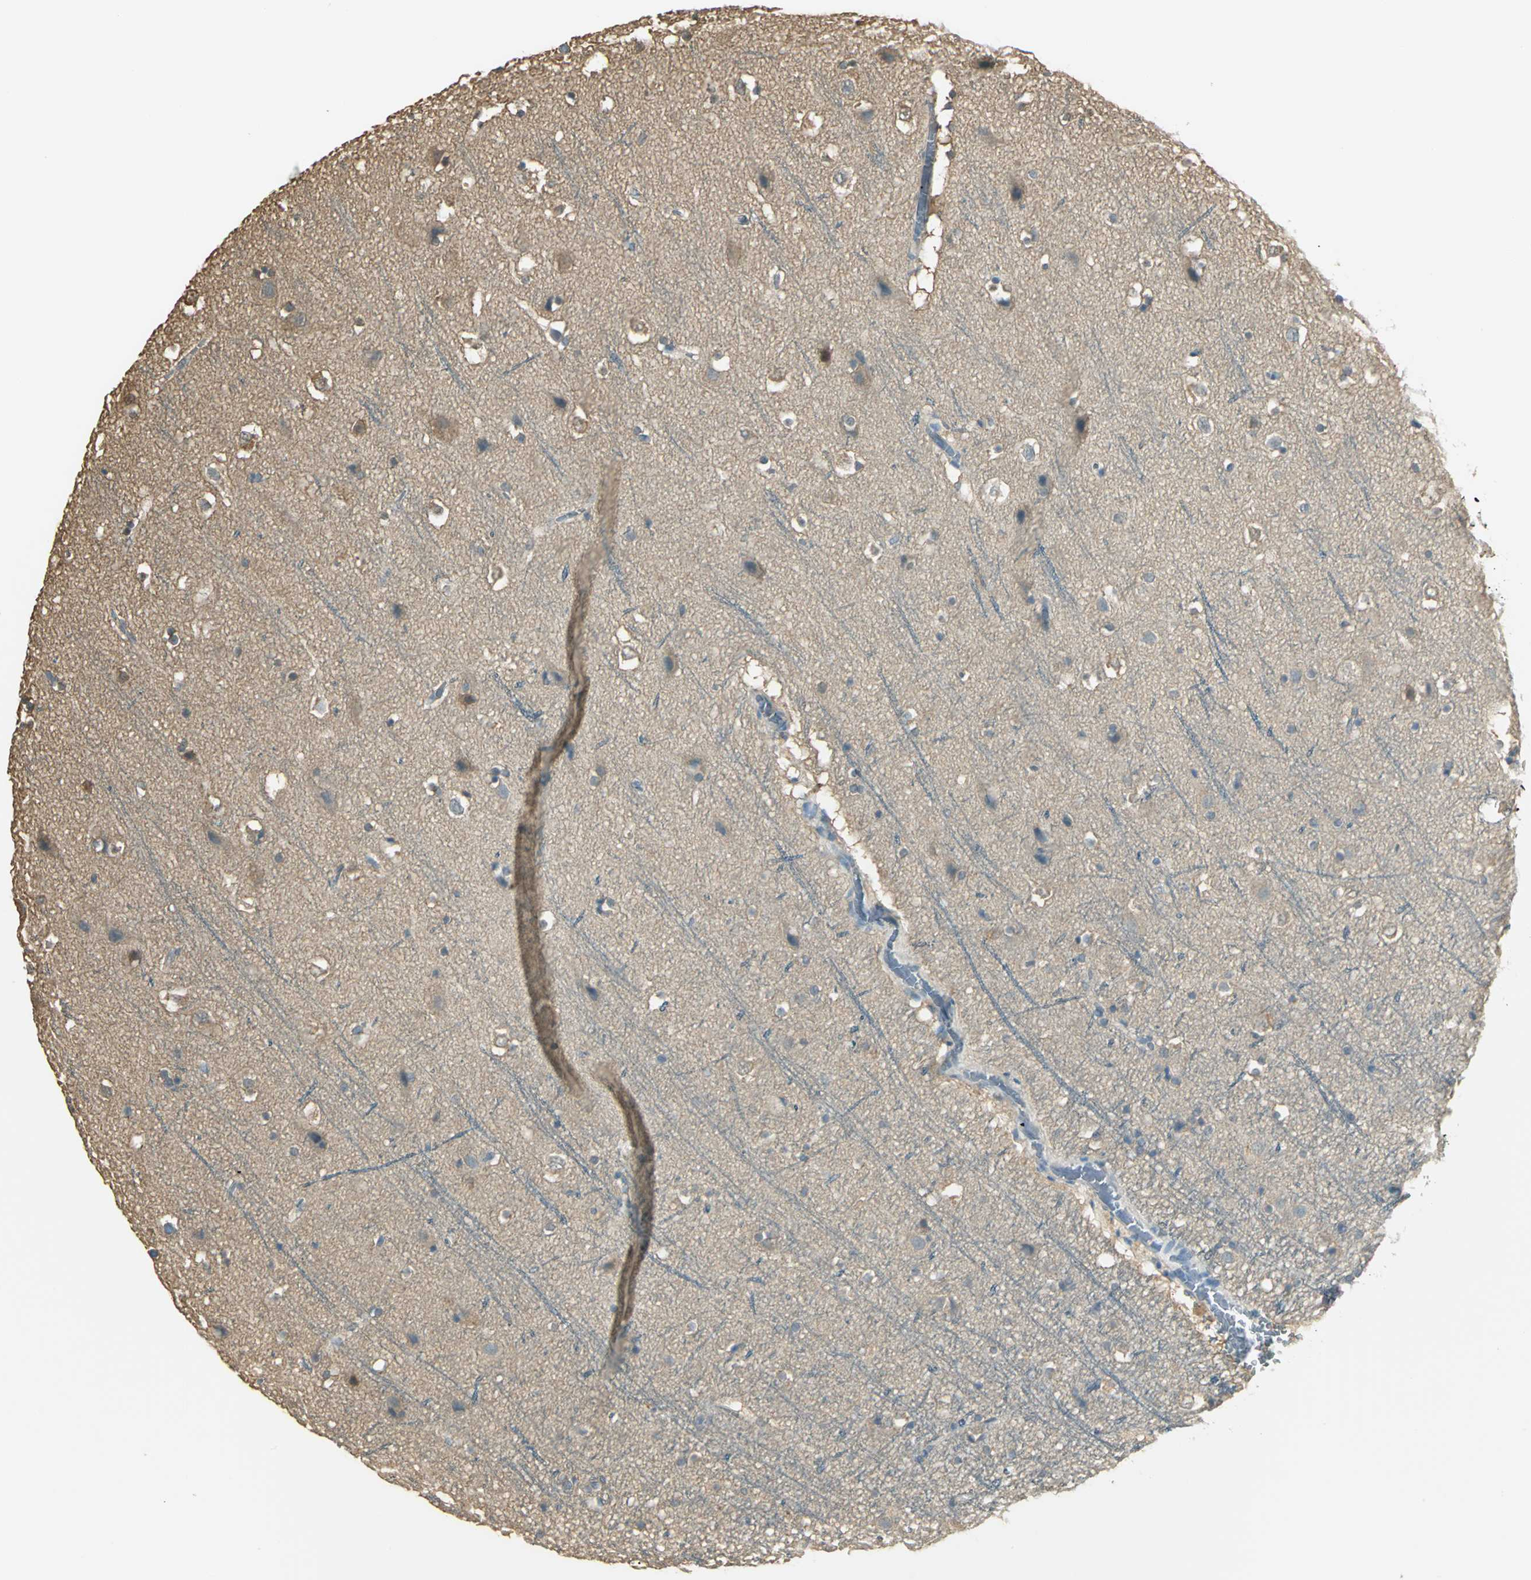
{"staining": {"intensity": "negative", "quantity": "none", "location": "none"}, "tissue": "cerebral cortex", "cell_type": "Endothelial cells", "image_type": "normal", "snomed": [{"axis": "morphology", "description": "Normal tissue, NOS"}, {"axis": "topography", "description": "Cerebral cortex"}], "caption": "This photomicrograph is of benign cerebral cortex stained with immunohistochemistry to label a protein in brown with the nuclei are counter-stained blue. There is no expression in endothelial cells. (Brightfield microscopy of DAB (3,3'-diaminobenzidine) immunohistochemistry (IHC) at high magnification).", "gene": "PARK7", "patient": {"sex": "male", "age": 45}}